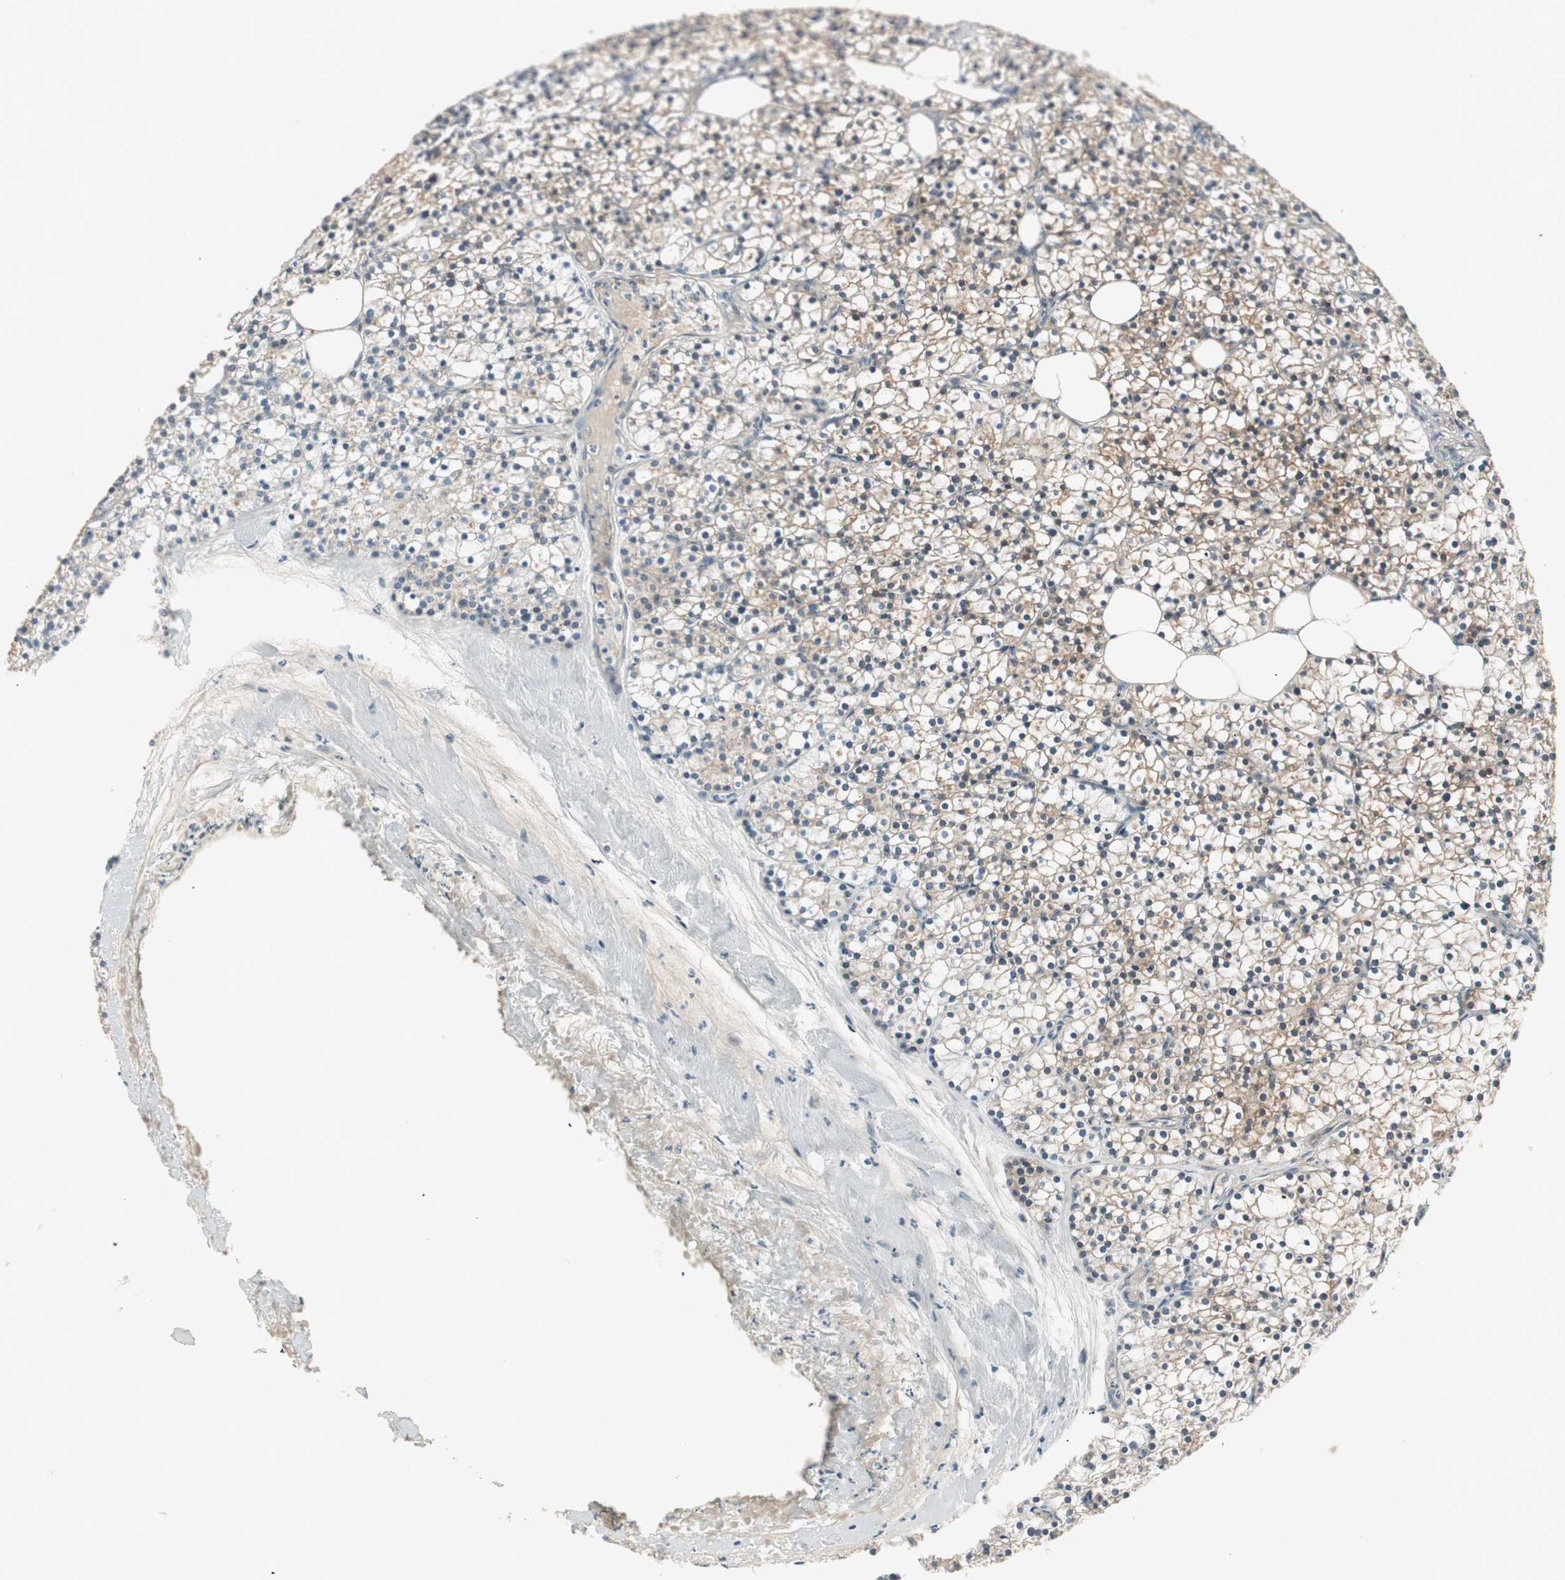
{"staining": {"intensity": "weak", "quantity": ">75%", "location": "cytoplasmic/membranous"}, "tissue": "parathyroid gland", "cell_type": "Glandular cells", "image_type": "normal", "snomed": [{"axis": "morphology", "description": "Normal tissue, NOS"}, {"axis": "topography", "description": "Parathyroid gland"}], "caption": "Immunohistochemical staining of benign parathyroid gland displays >75% levels of weak cytoplasmic/membranous protein expression in about >75% of glandular cells.", "gene": "GALT", "patient": {"sex": "female", "age": 63}}